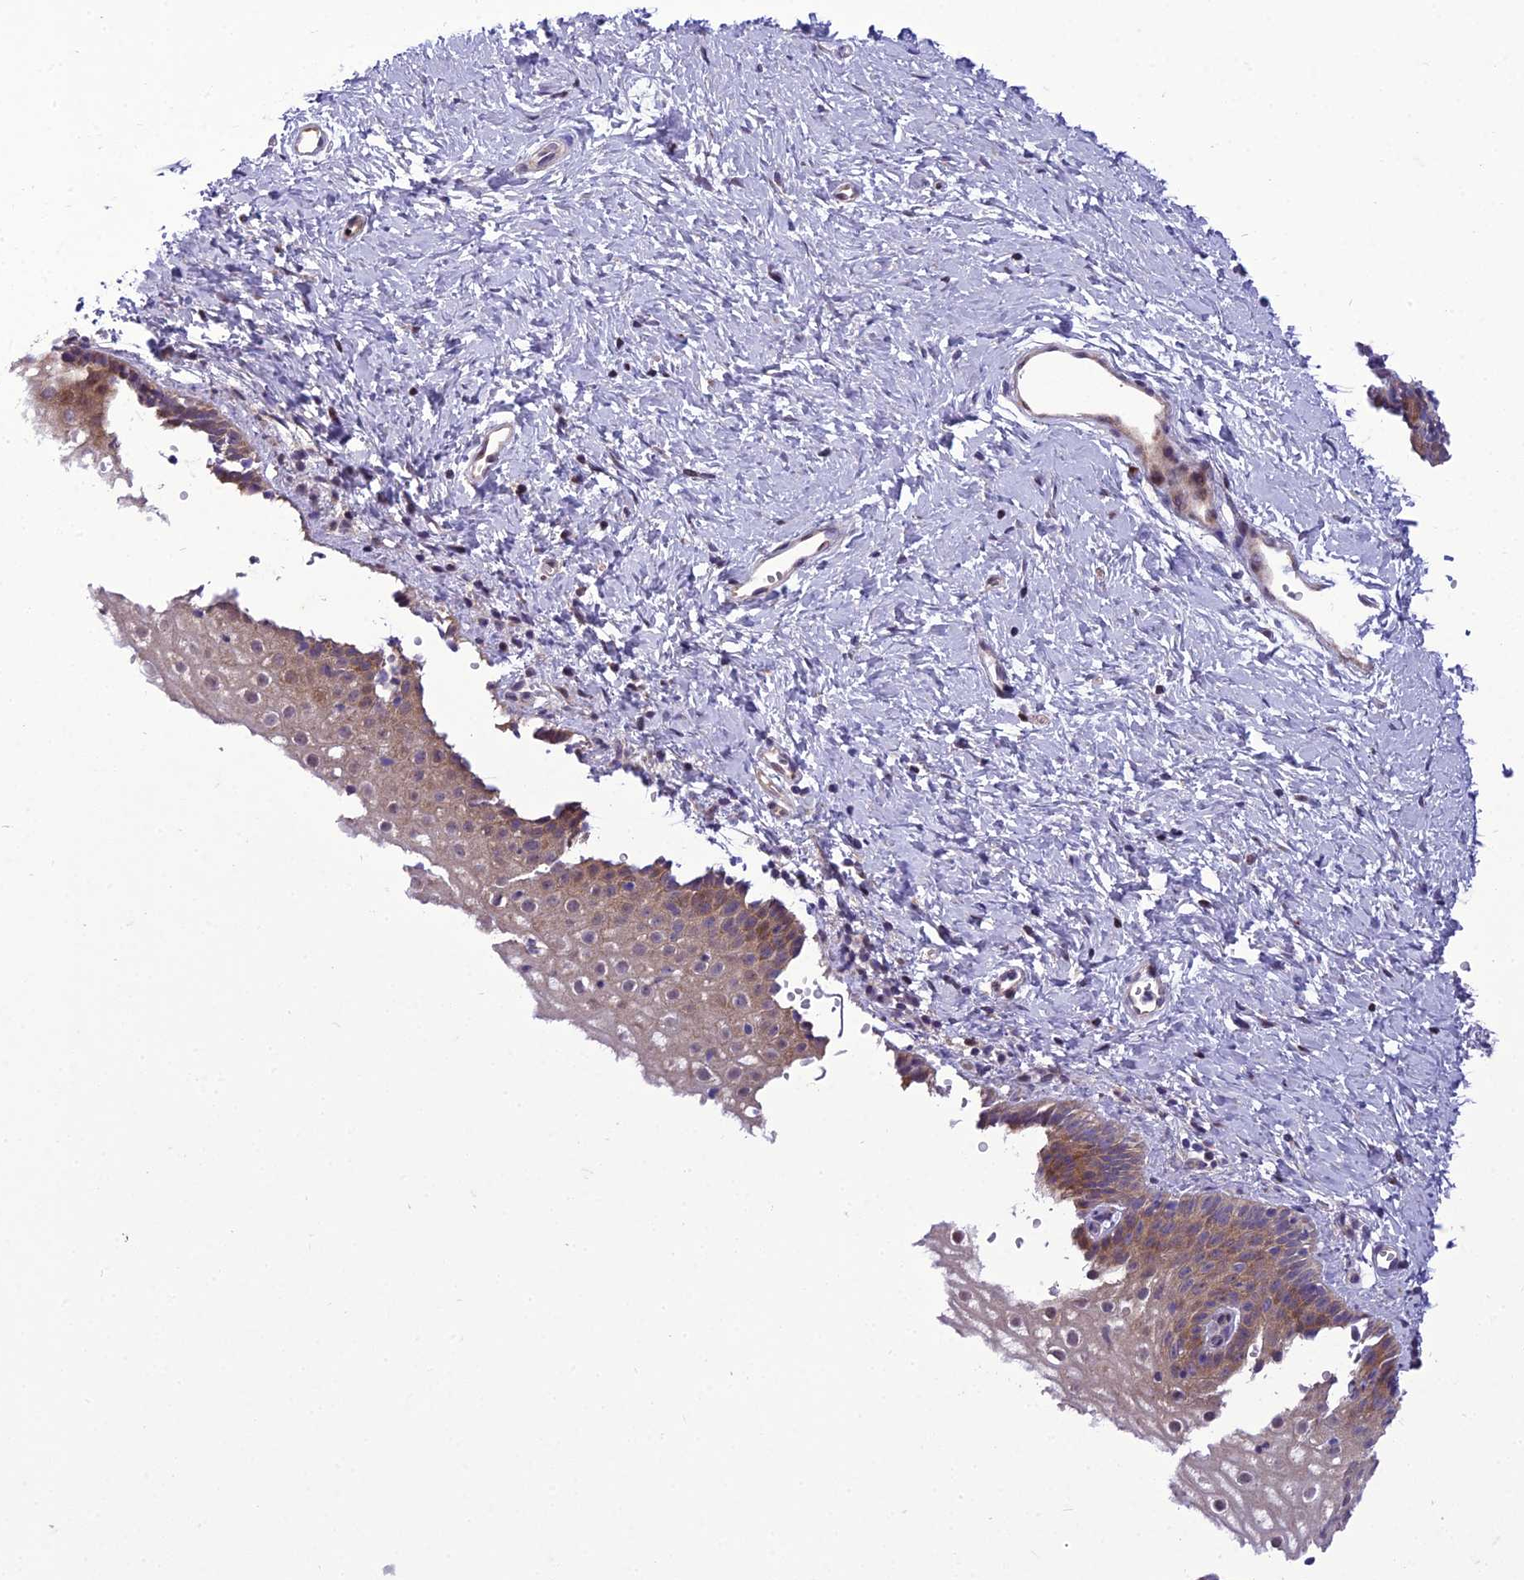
{"staining": {"intensity": "moderate", "quantity": "25%-75%", "location": "cytoplasmic/membranous"}, "tissue": "vagina", "cell_type": "Squamous epithelial cells", "image_type": "normal", "snomed": [{"axis": "morphology", "description": "Normal tissue, NOS"}, {"axis": "topography", "description": "Vagina"}], "caption": "High-magnification brightfield microscopy of unremarkable vagina stained with DAB (brown) and counterstained with hematoxylin (blue). squamous epithelial cells exhibit moderate cytoplasmic/membranous staining is present in about25%-75% of cells. (IHC, brightfield microscopy, high magnification).", "gene": "GAB4", "patient": {"sex": "female", "age": 32}}